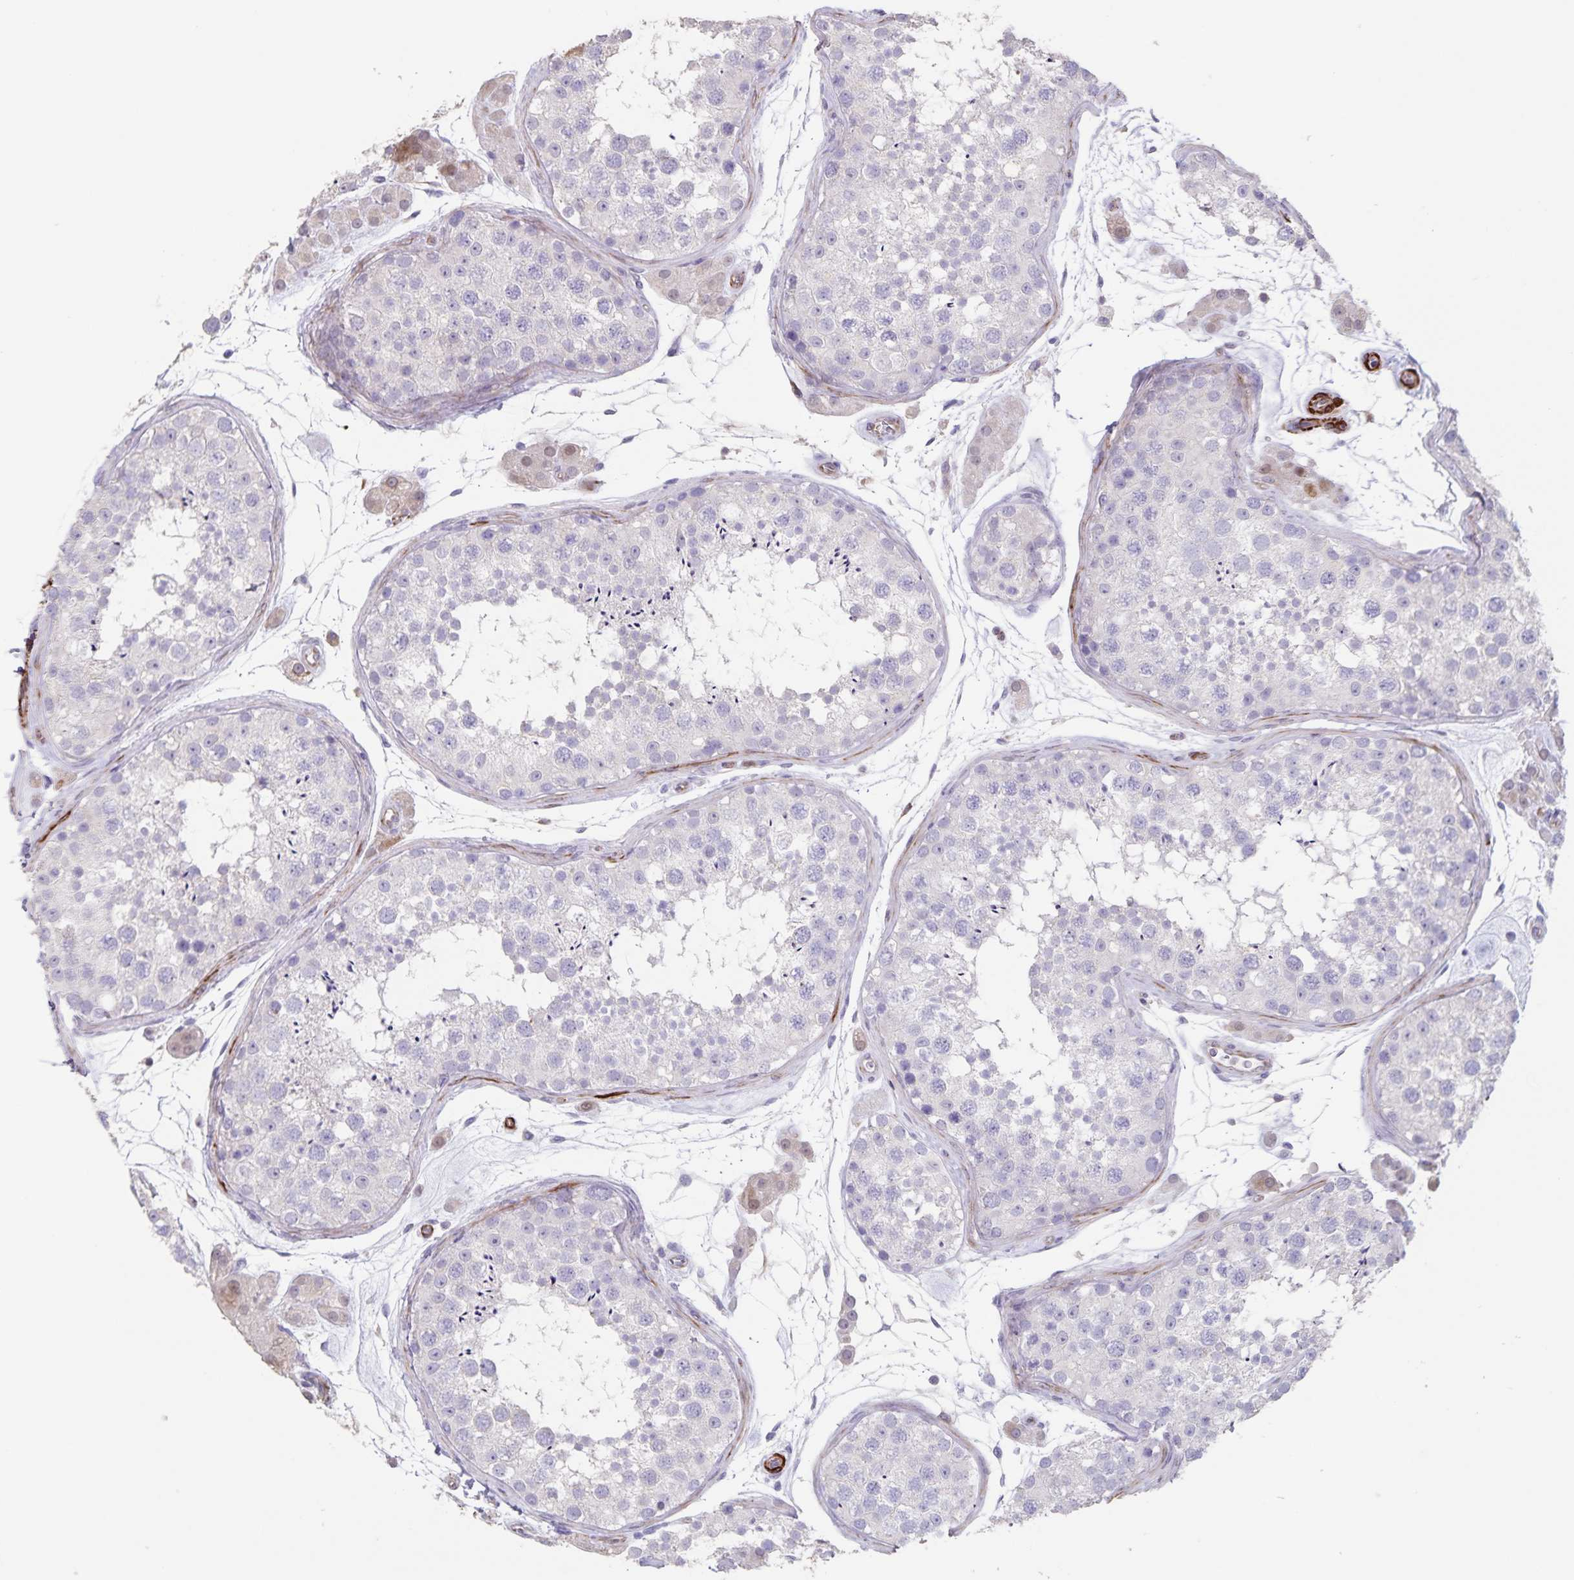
{"staining": {"intensity": "negative", "quantity": "none", "location": "none"}, "tissue": "testis", "cell_type": "Cells in seminiferous ducts", "image_type": "normal", "snomed": [{"axis": "morphology", "description": "Normal tissue, NOS"}, {"axis": "topography", "description": "Testis"}], "caption": "The image exhibits no staining of cells in seminiferous ducts in unremarkable testis.", "gene": "SYNM", "patient": {"sex": "male", "age": 41}}